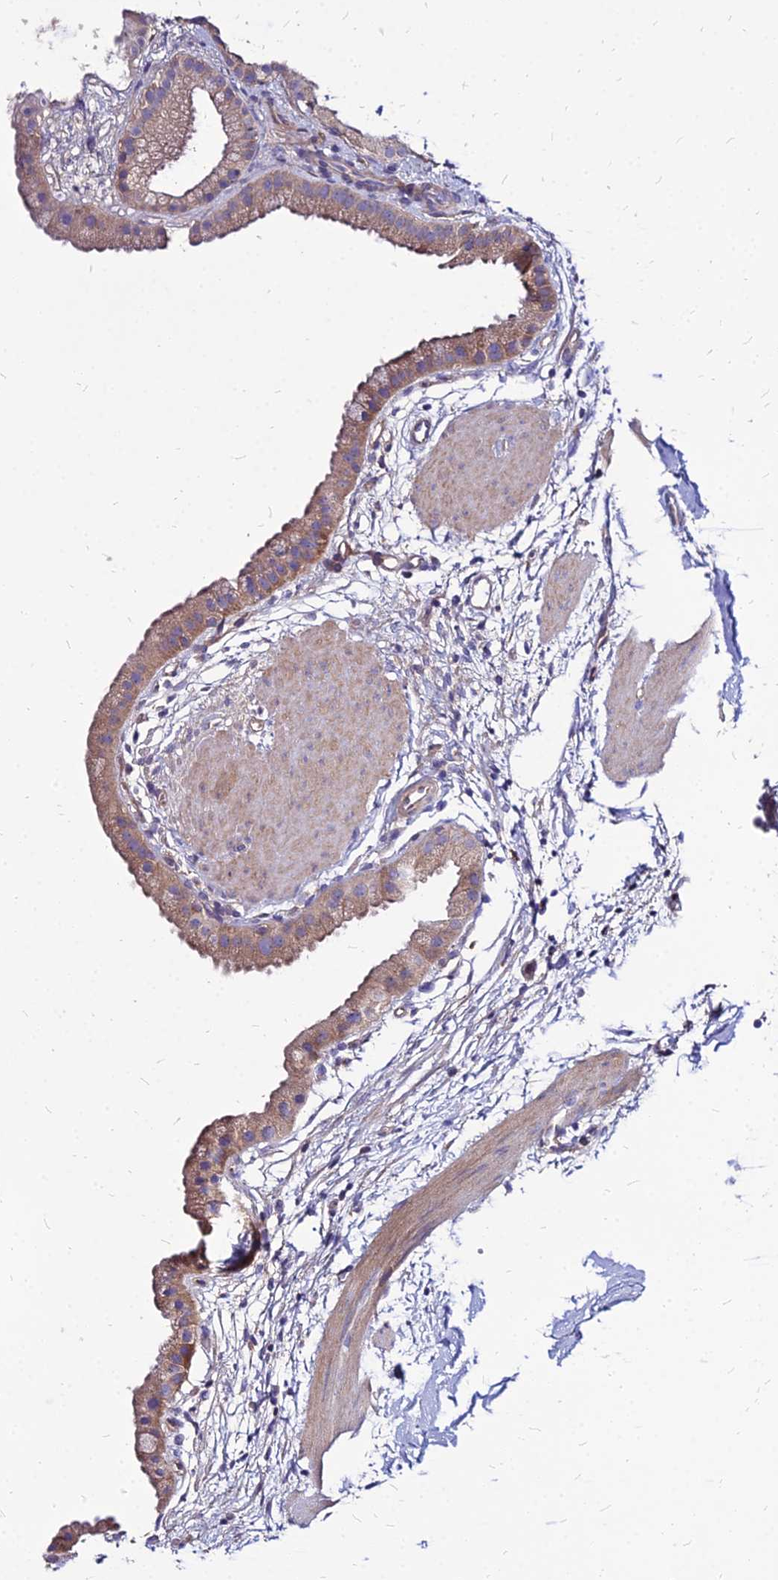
{"staining": {"intensity": "moderate", "quantity": ">75%", "location": "cytoplasmic/membranous"}, "tissue": "gallbladder", "cell_type": "Glandular cells", "image_type": "normal", "snomed": [{"axis": "morphology", "description": "Normal tissue, NOS"}, {"axis": "topography", "description": "Gallbladder"}], "caption": "Gallbladder stained for a protein (brown) displays moderate cytoplasmic/membranous positive positivity in about >75% of glandular cells.", "gene": "COMMD10", "patient": {"sex": "female", "age": 64}}